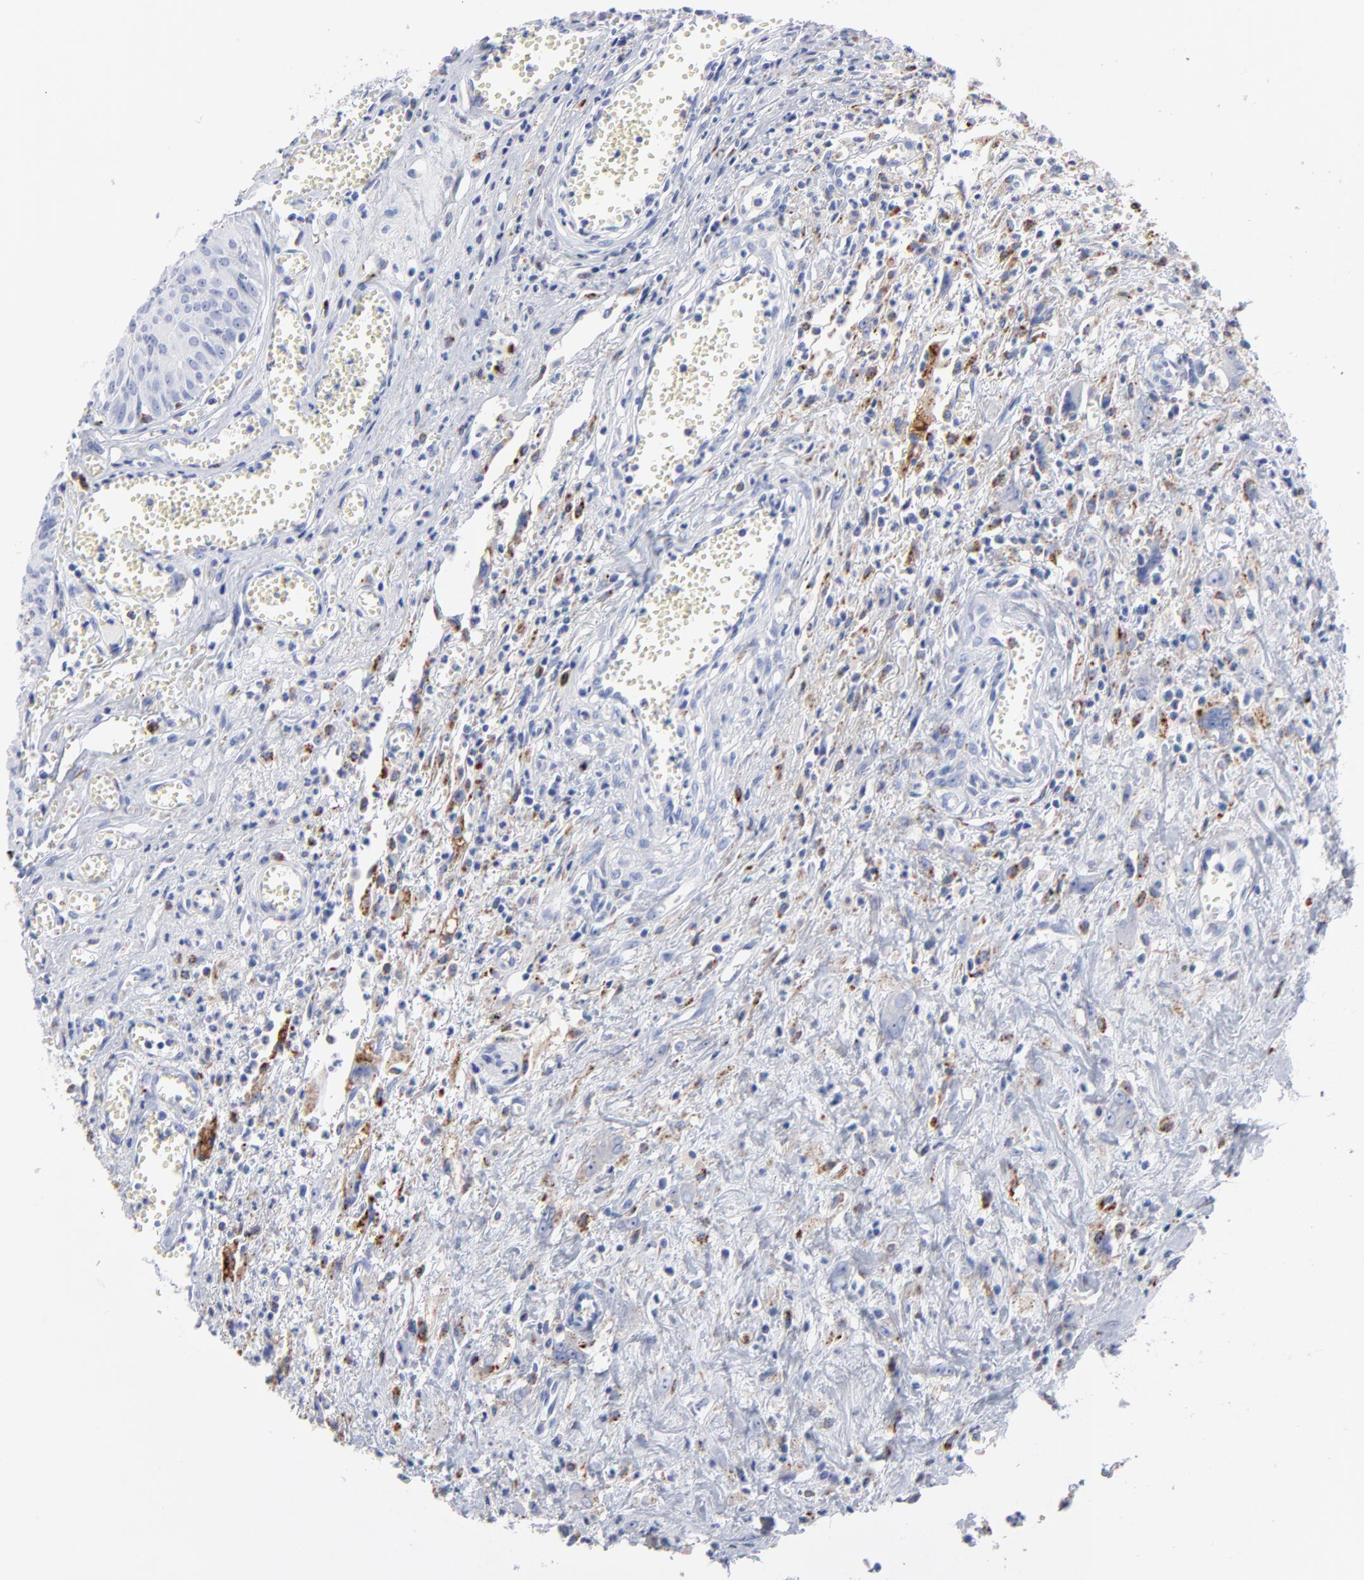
{"staining": {"intensity": "negative", "quantity": "none", "location": "none"}, "tissue": "urothelial cancer", "cell_type": "Tumor cells", "image_type": "cancer", "snomed": [{"axis": "morphology", "description": "Urothelial carcinoma, High grade"}, {"axis": "topography", "description": "Urinary bladder"}], "caption": "Immunohistochemical staining of urothelial cancer displays no significant staining in tumor cells. The staining is performed using DAB (3,3'-diaminobenzidine) brown chromogen with nuclei counter-stained in using hematoxylin.", "gene": "CPVL", "patient": {"sex": "male", "age": 66}}